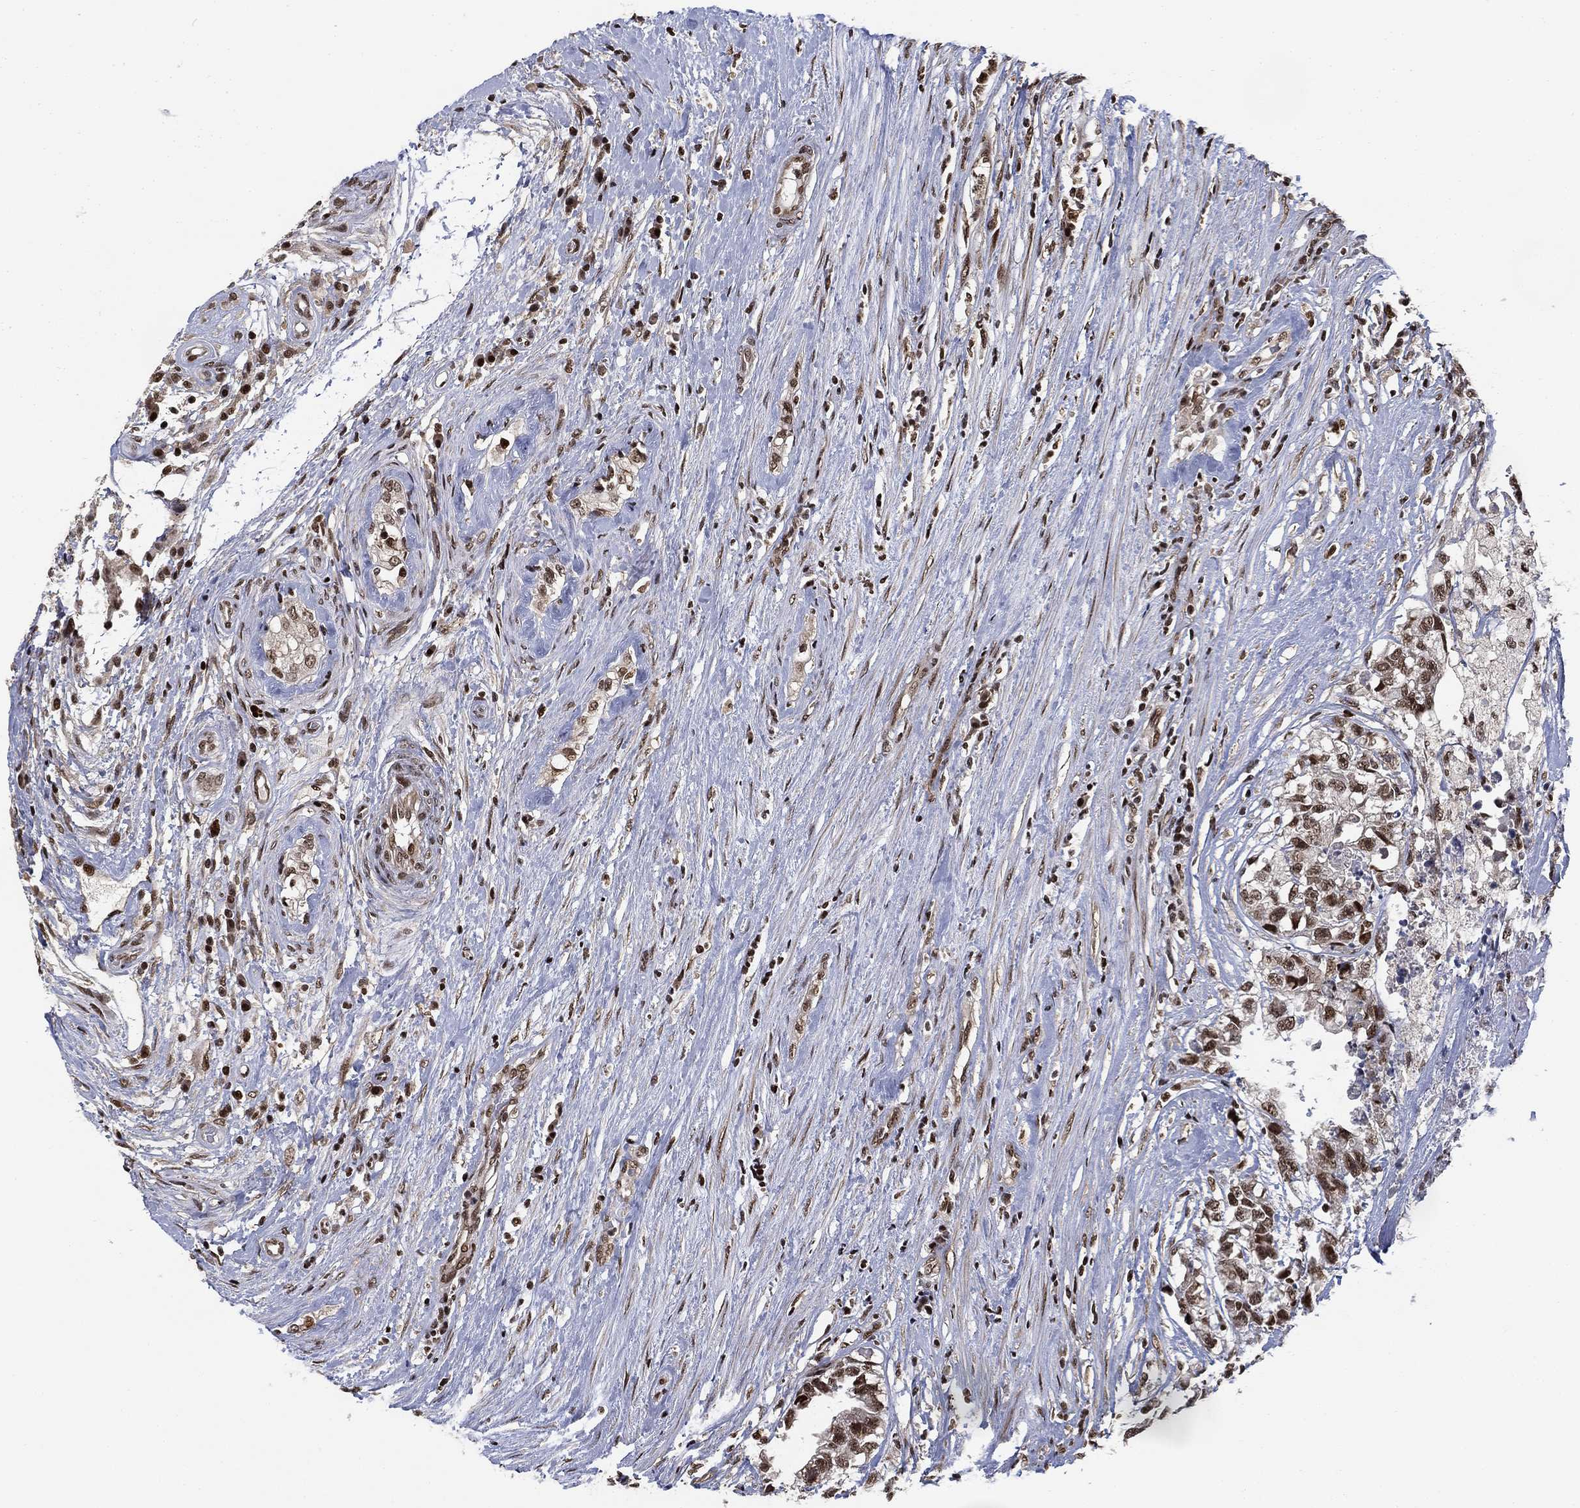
{"staining": {"intensity": "moderate", "quantity": "25%-75%", "location": "nuclear"}, "tissue": "testis cancer", "cell_type": "Tumor cells", "image_type": "cancer", "snomed": [{"axis": "morphology", "description": "Seminoma, NOS"}, {"axis": "morphology", "description": "Carcinoma, Embryonal, NOS"}, {"axis": "topography", "description": "Testis"}], "caption": "Protein expression analysis of testis cancer (seminoma) reveals moderate nuclear expression in about 25%-75% of tumor cells.", "gene": "ZSCAN30", "patient": {"sex": "male", "age": 41}}